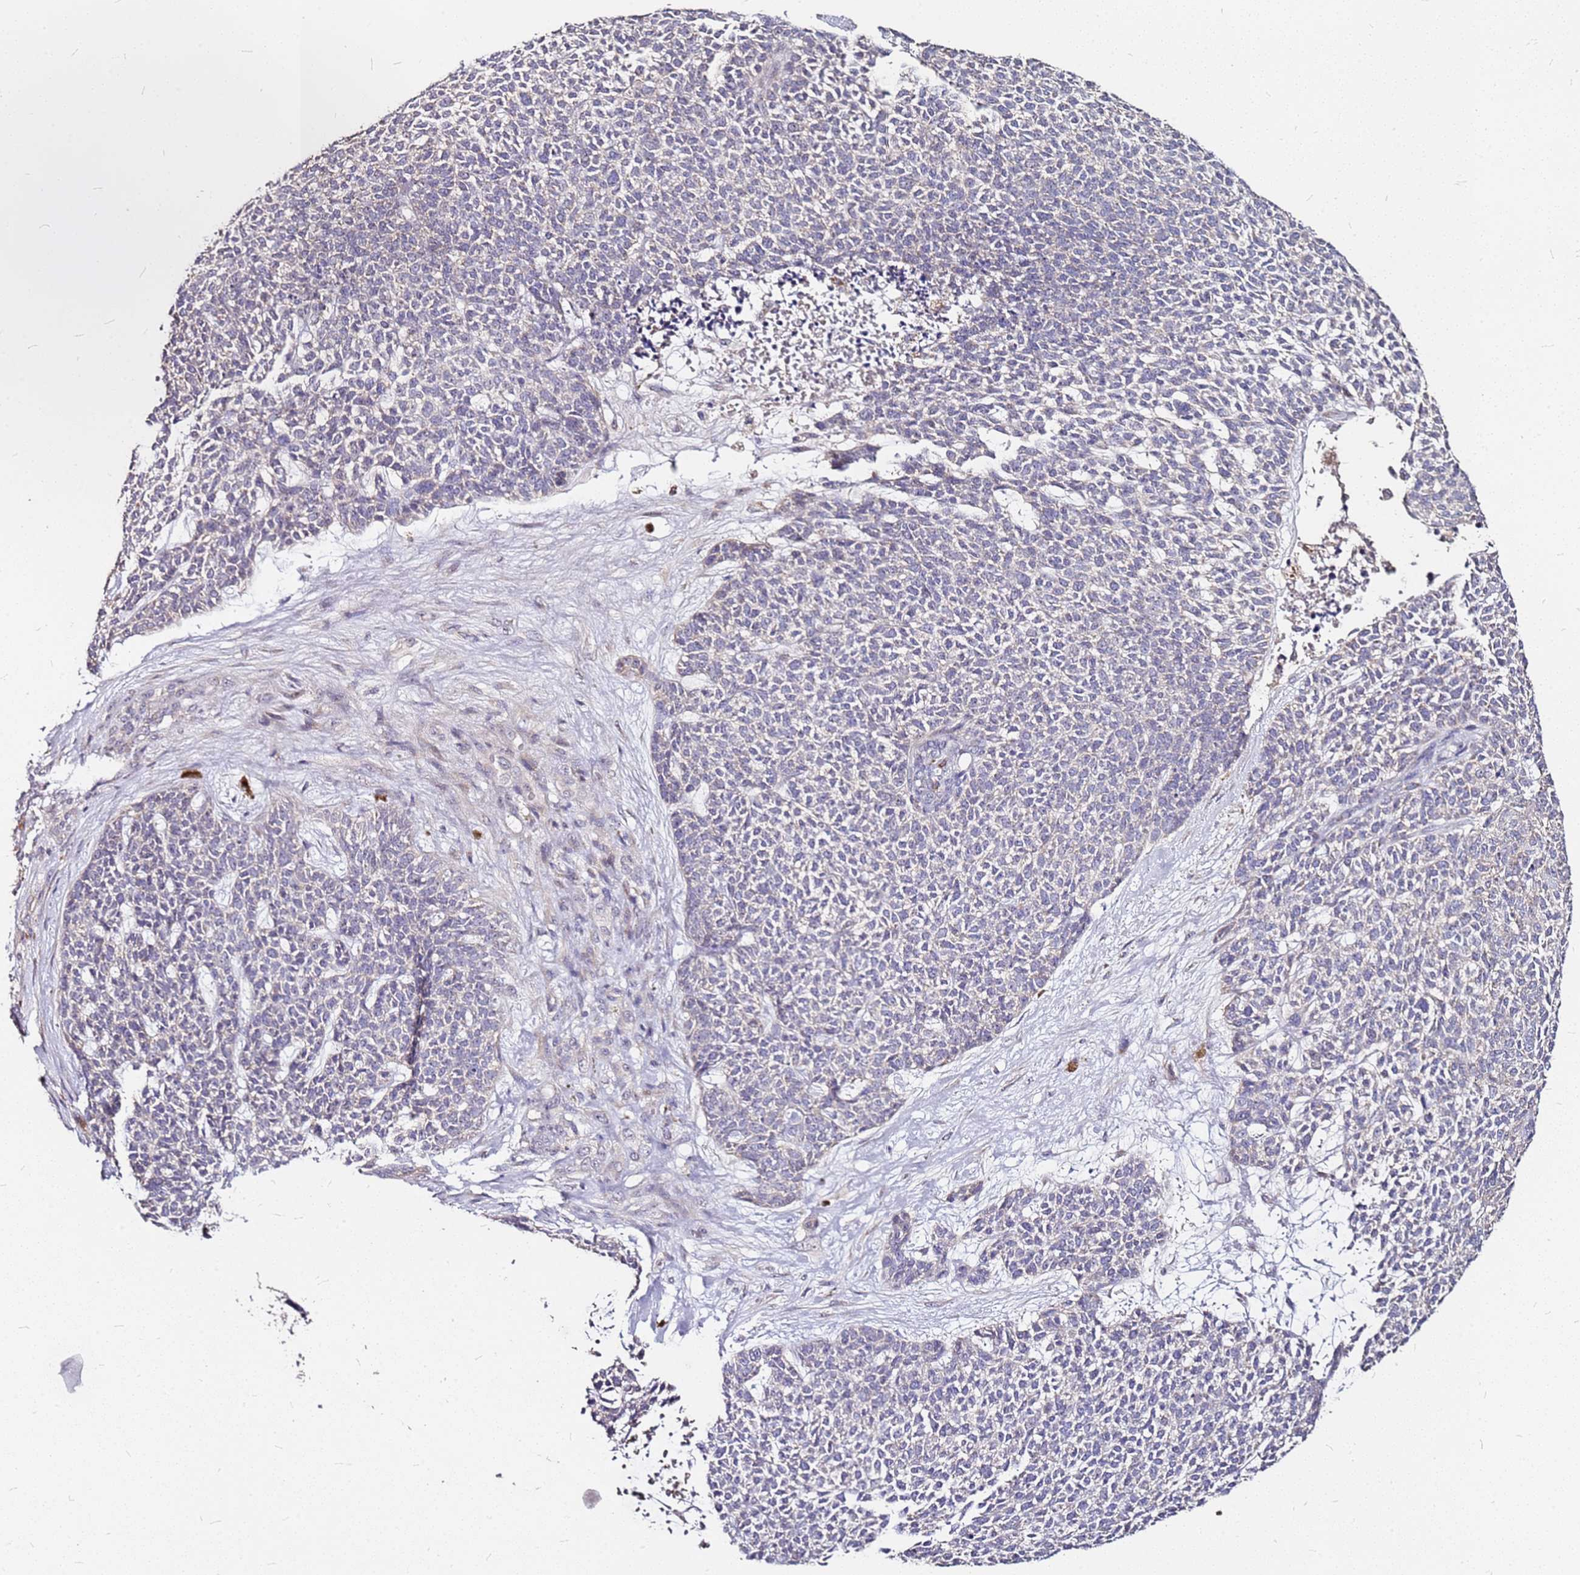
{"staining": {"intensity": "negative", "quantity": "none", "location": "none"}, "tissue": "skin cancer", "cell_type": "Tumor cells", "image_type": "cancer", "snomed": [{"axis": "morphology", "description": "Basal cell carcinoma"}, {"axis": "topography", "description": "Skin"}], "caption": "Immunohistochemistry (IHC) photomicrograph of skin cancer stained for a protein (brown), which displays no positivity in tumor cells.", "gene": "DCDC2C", "patient": {"sex": "female", "age": 84}}